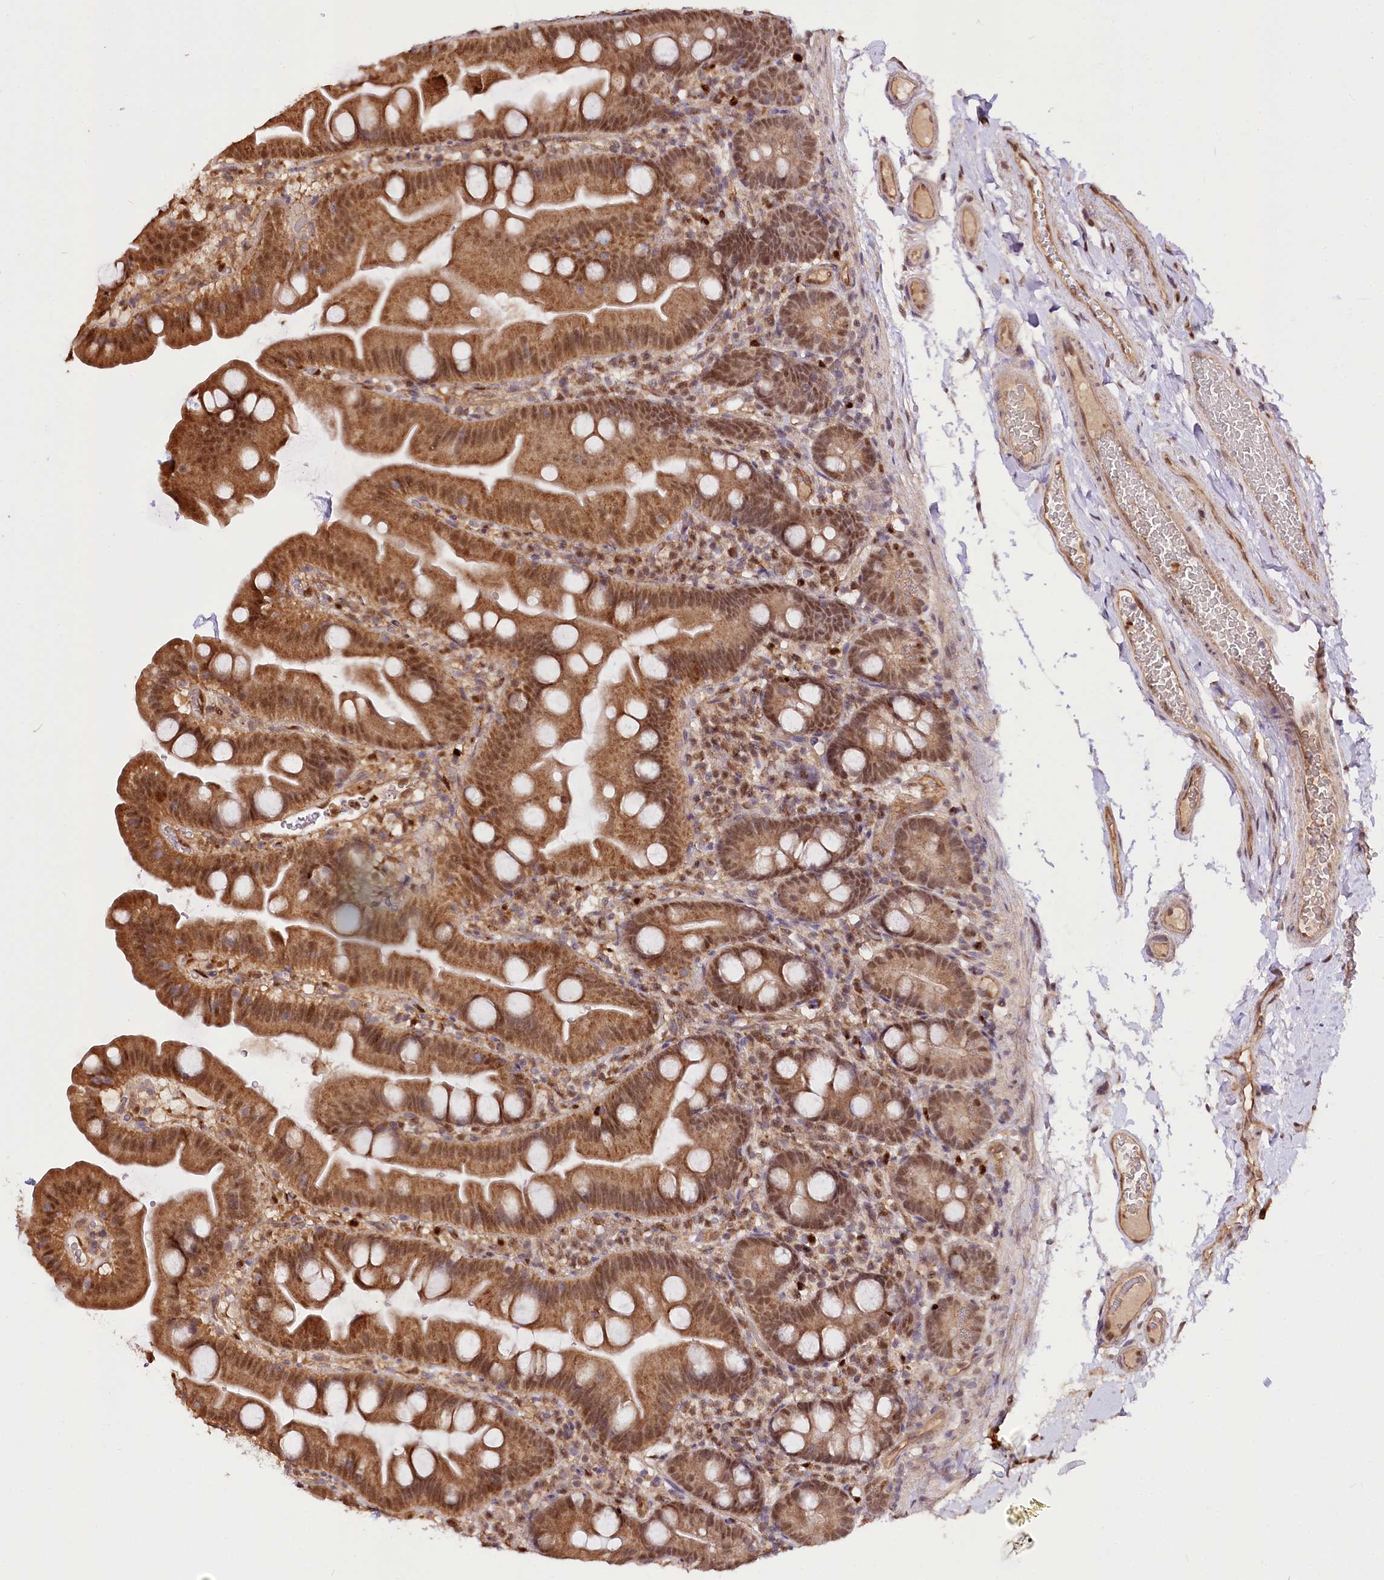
{"staining": {"intensity": "moderate", "quantity": ">75%", "location": "cytoplasmic/membranous,nuclear"}, "tissue": "small intestine", "cell_type": "Glandular cells", "image_type": "normal", "snomed": [{"axis": "morphology", "description": "Normal tissue, NOS"}, {"axis": "topography", "description": "Small intestine"}], "caption": "IHC image of unremarkable human small intestine stained for a protein (brown), which shows medium levels of moderate cytoplasmic/membranous,nuclear expression in approximately >75% of glandular cells.", "gene": "GNL3L", "patient": {"sex": "female", "age": 68}}